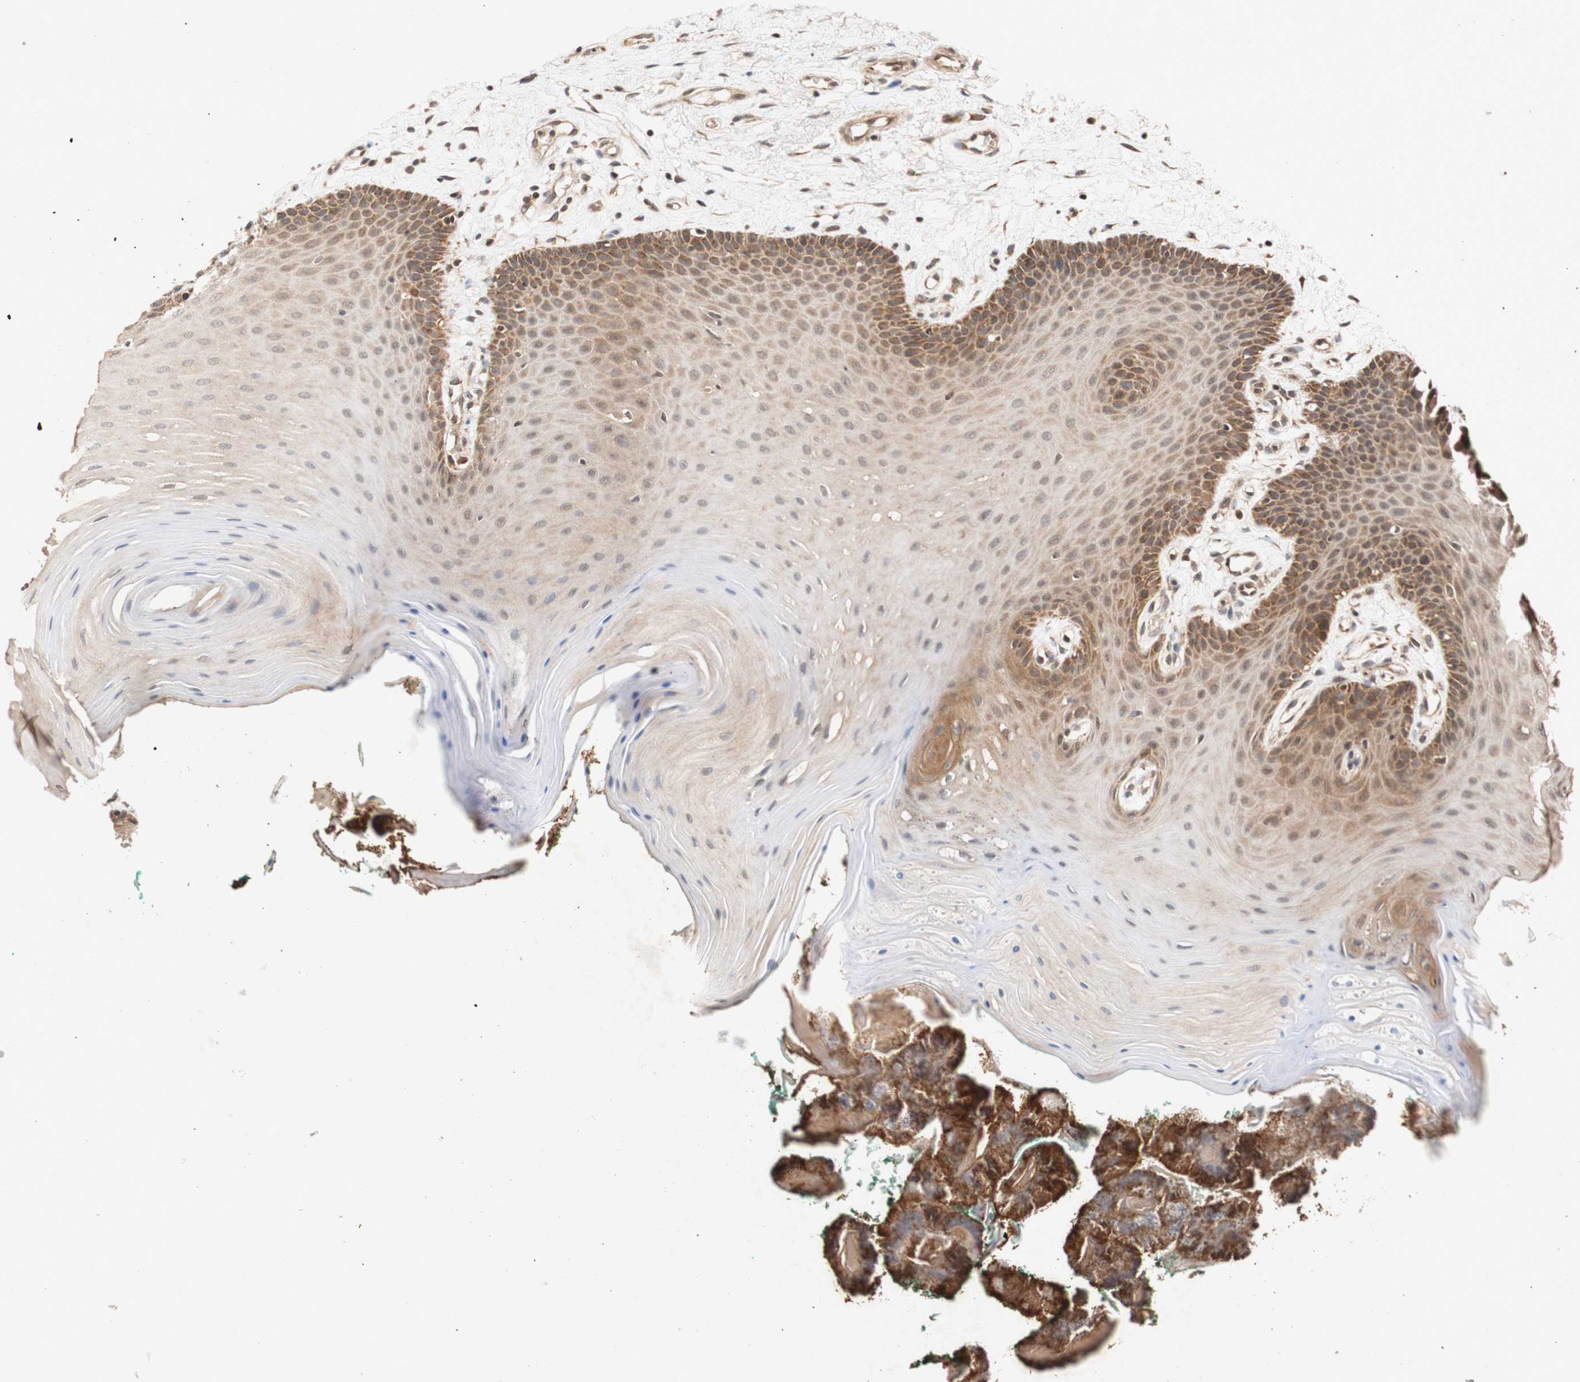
{"staining": {"intensity": "moderate", "quantity": ">75%", "location": "cytoplasmic/membranous,nuclear"}, "tissue": "oral mucosa", "cell_type": "Squamous epithelial cells", "image_type": "normal", "snomed": [{"axis": "morphology", "description": "Normal tissue, NOS"}, {"axis": "topography", "description": "Skeletal muscle"}, {"axis": "topography", "description": "Oral tissue"}], "caption": "DAB immunohistochemical staining of benign human oral mucosa shows moderate cytoplasmic/membranous,nuclear protein positivity in about >75% of squamous epithelial cells. The staining is performed using DAB (3,3'-diaminobenzidine) brown chromogen to label protein expression. The nuclei are counter-stained blue using hematoxylin.", "gene": "PIN1", "patient": {"sex": "male", "age": 58}}